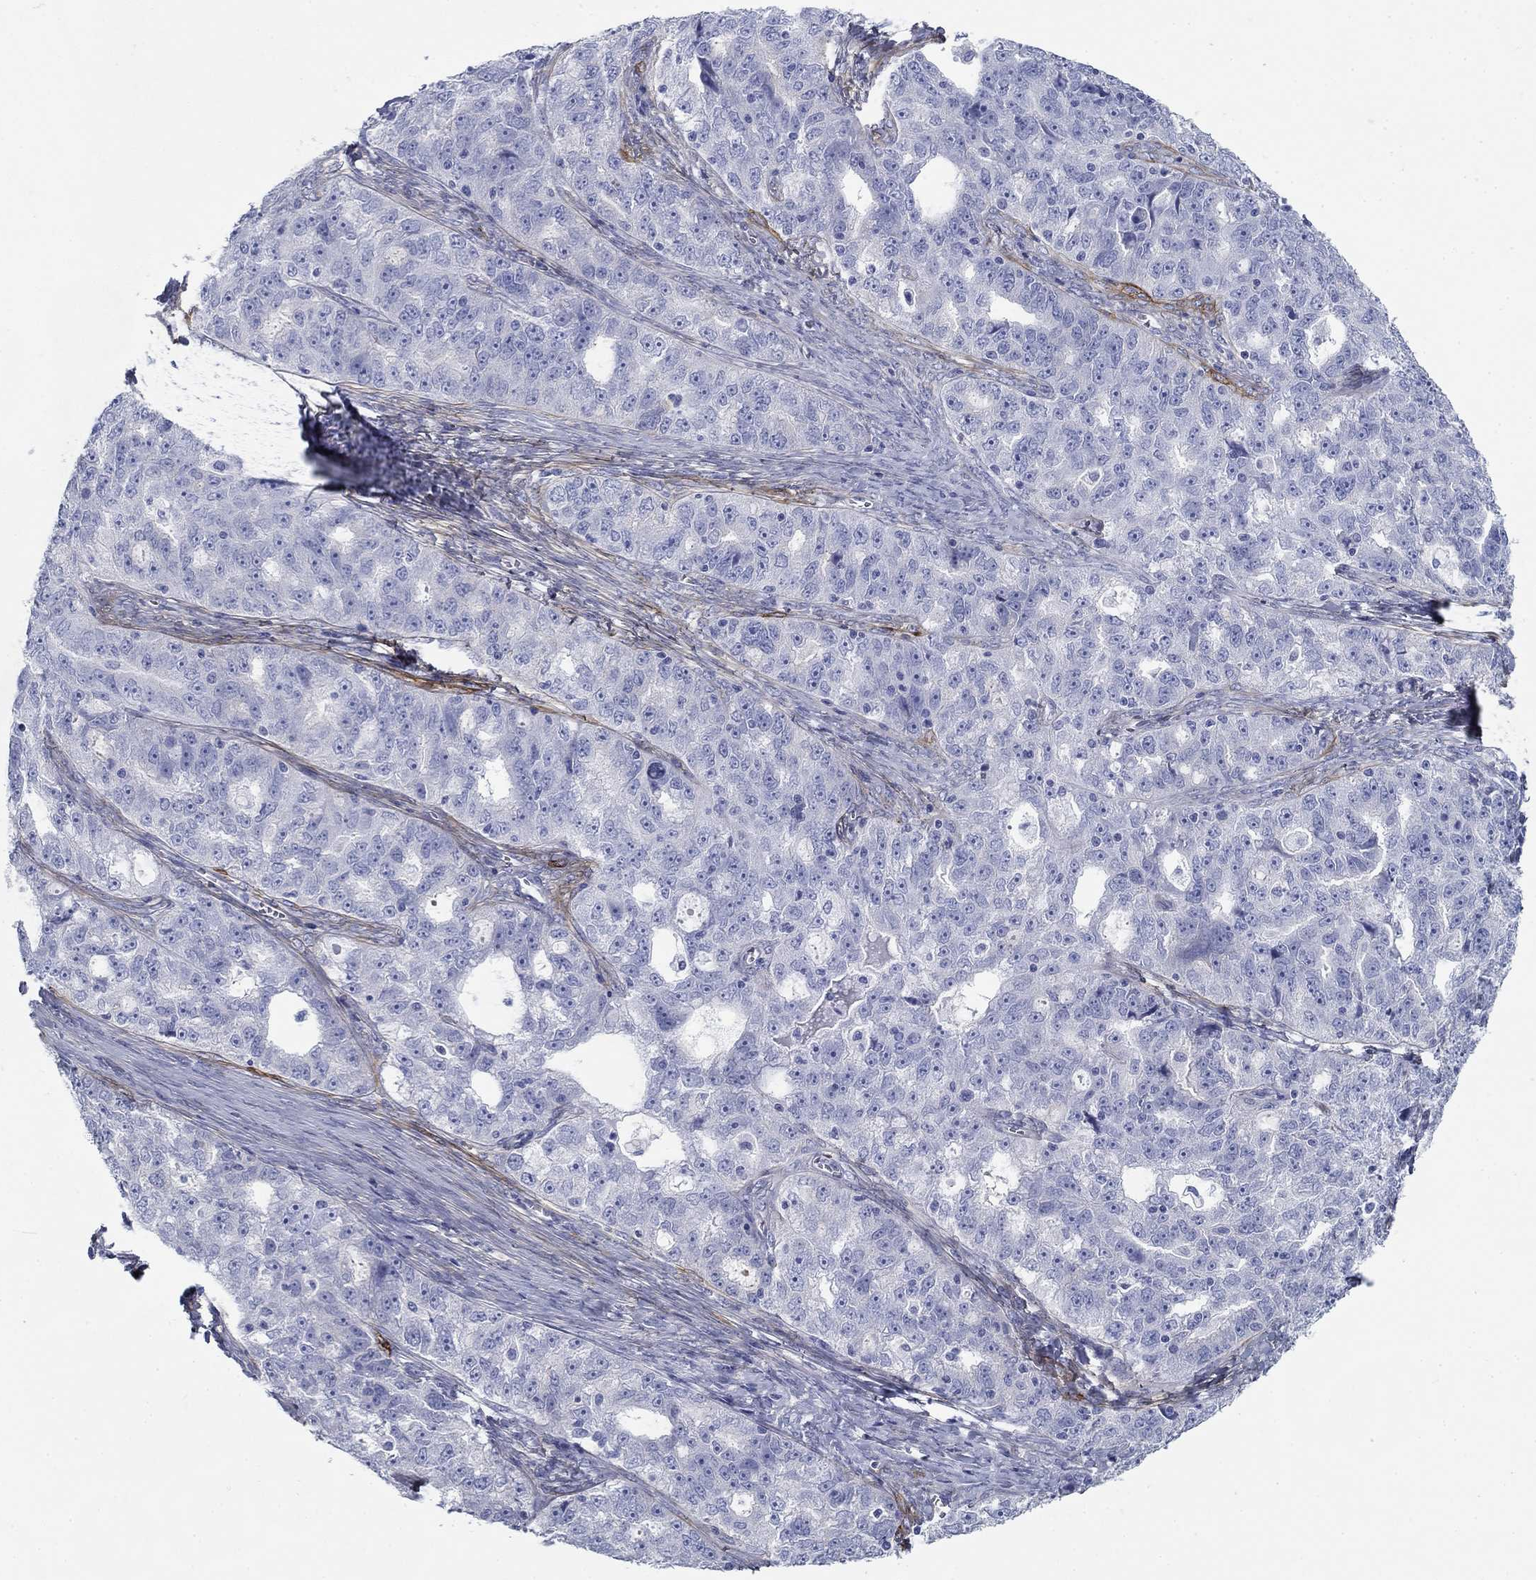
{"staining": {"intensity": "negative", "quantity": "none", "location": "none"}, "tissue": "ovarian cancer", "cell_type": "Tumor cells", "image_type": "cancer", "snomed": [{"axis": "morphology", "description": "Cystadenocarcinoma, serous, NOS"}, {"axis": "topography", "description": "Ovary"}], "caption": "Tumor cells show no significant positivity in ovarian cancer (serous cystadenocarcinoma).", "gene": "GPC1", "patient": {"sex": "female", "age": 51}}